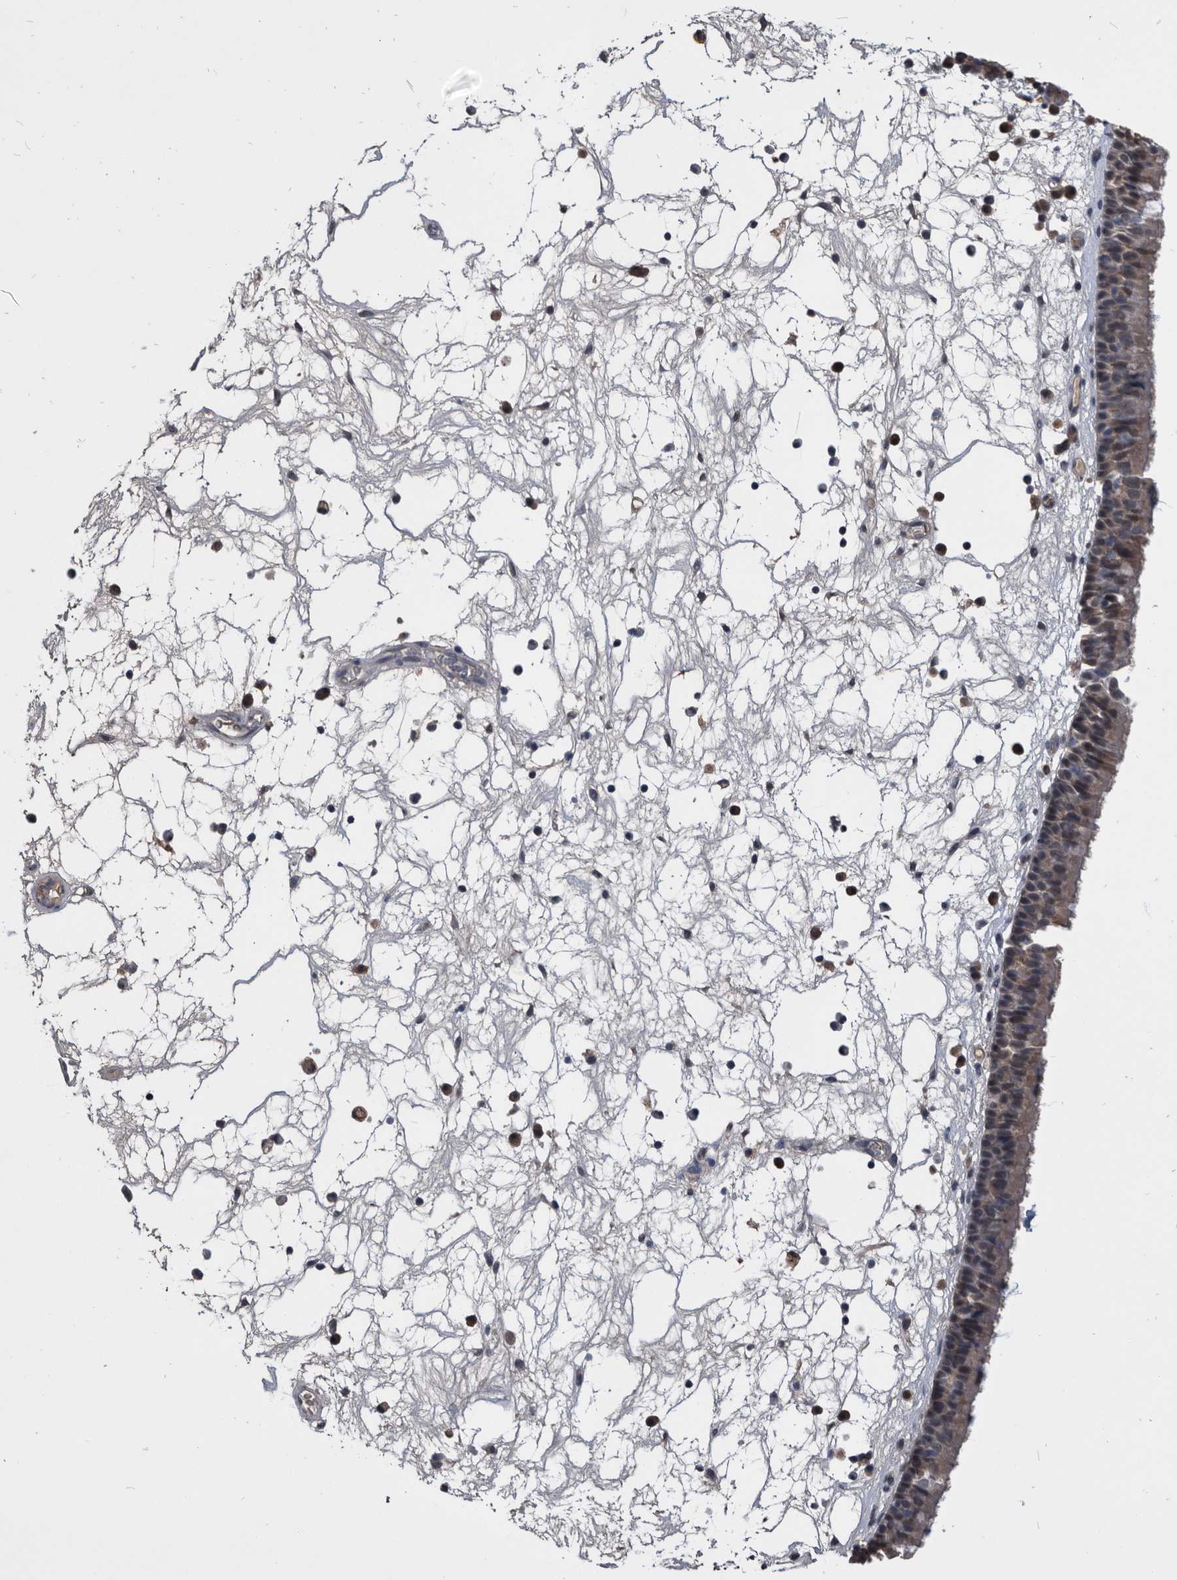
{"staining": {"intensity": "weak", "quantity": "<25%", "location": "cytoplasmic/membranous"}, "tissue": "nasopharynx", "cell_type": "Respiratory epithelial cells", "image_type": "normal", "snomed": [{"axis": "morphology", "description": "Normal tissue, NOS"}, {"axis": "morphology", "description": "Inflammation, NOS"}, {"axis": "morphology", "description": "Malignant melanoma, Metastatic site"}, {"axis": "topography", "description": "Nasopharynx"}], "caption": "Respiratory epithelial cells are negative for protein expression in benign human nasopharynx. The staining was performed using DAB (3,3'-diaminobenzidine) to visualize the protein expression in brown, while the nuclei were stained in blue with hematoxylin (Magnification: 20x).", "gene": "PDXK", "patient": {"sex": "male", "age": 70}}